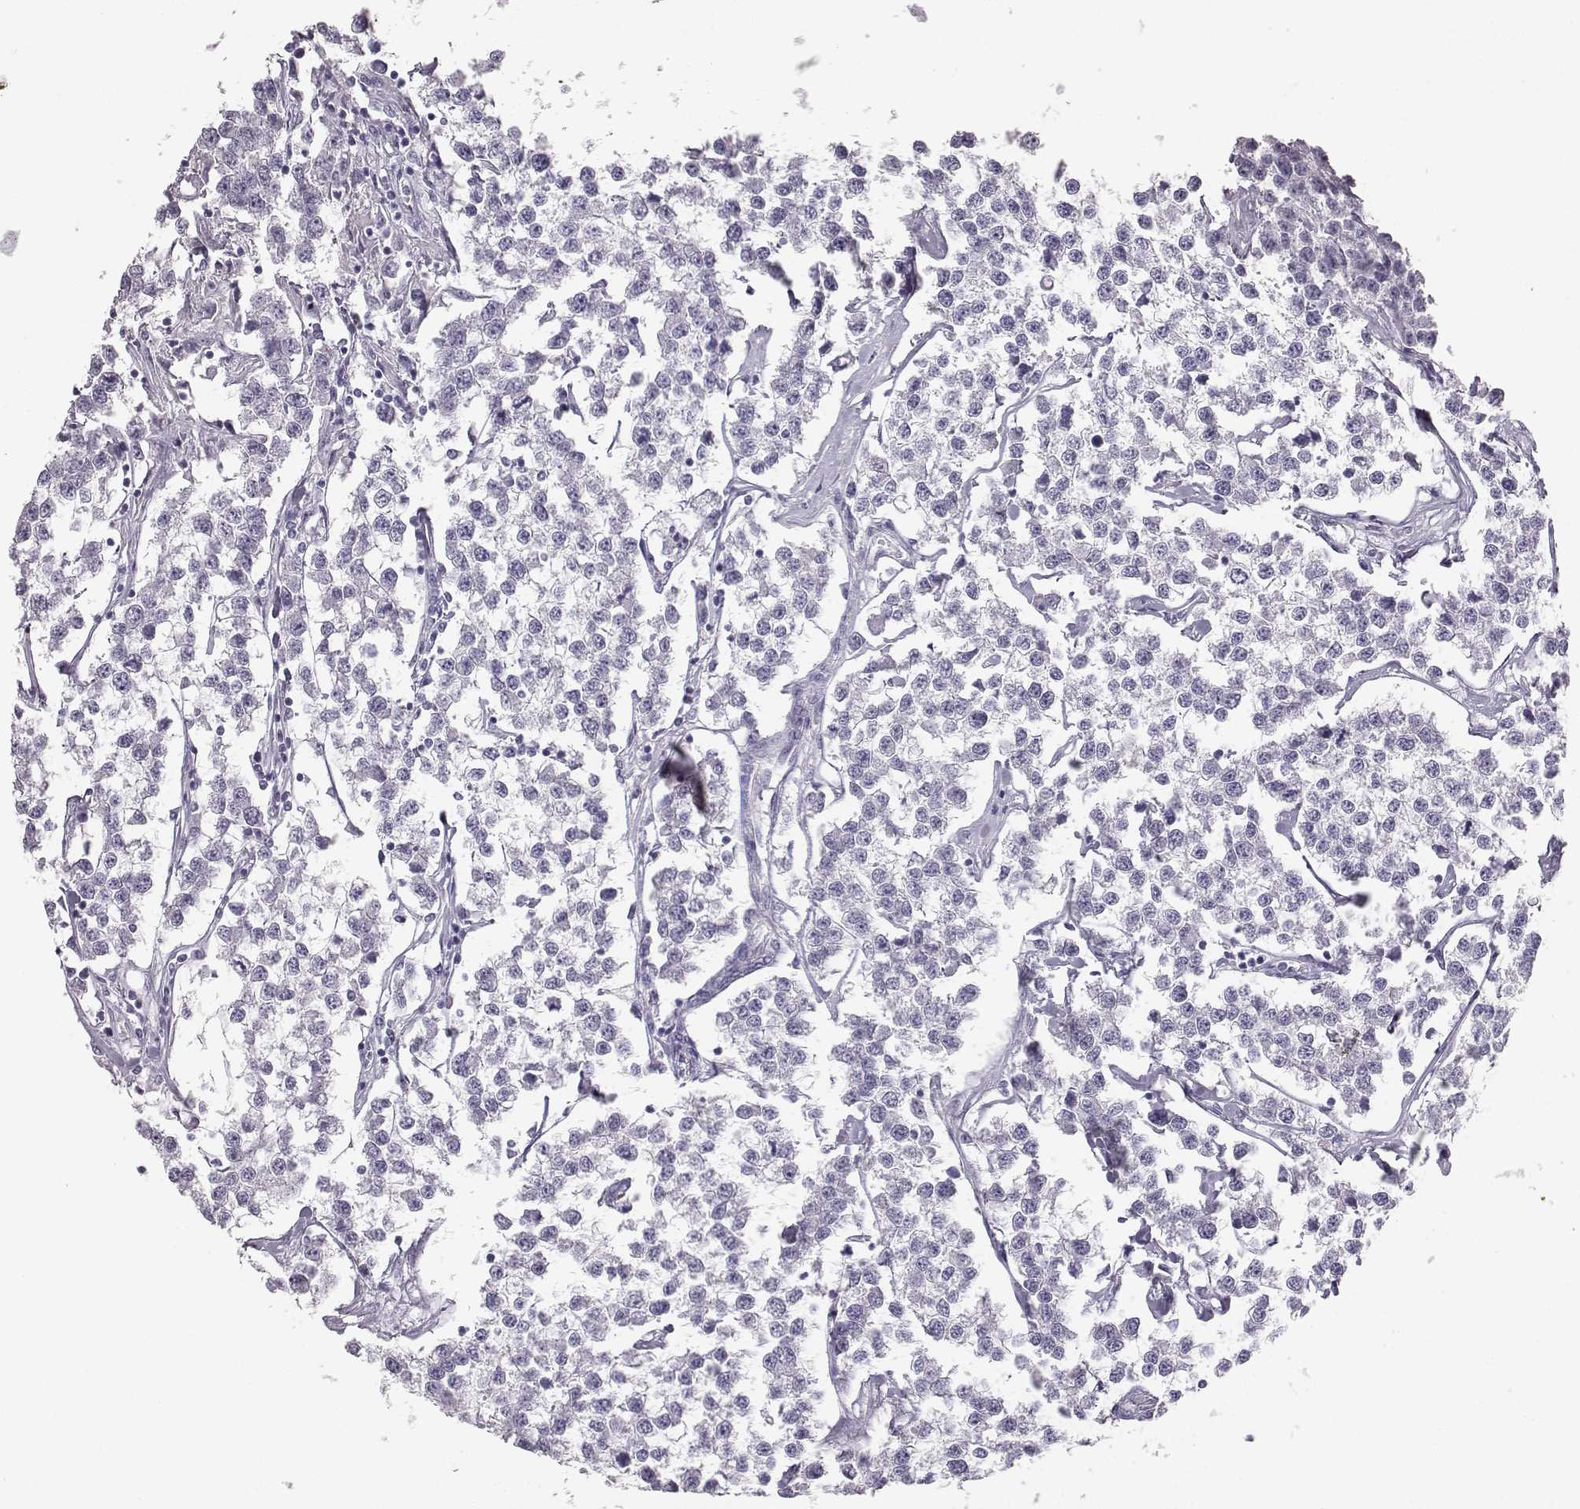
{"staining": {"intensity": "negative", "quantity": "none", "location": "none"}, "tissue": "testis cancer", "cell_type": "Tumor cells", "image_type": "cancer", "snomed": [{"axis": "morphology", "description": "Seminoma, NOS"}, {"axis": "topography", "description": "Testis"}], "caption": "Immunohistochemistry photomicrograph of human testis cancer (seminoma) stained for a protein (brown), which displays no expression in tumor cells. (Immunohistochemistry, brightfield microscopy, high magnification).", "gene": "NPTXR", "patient": {"sex": "male", "age": 59}}